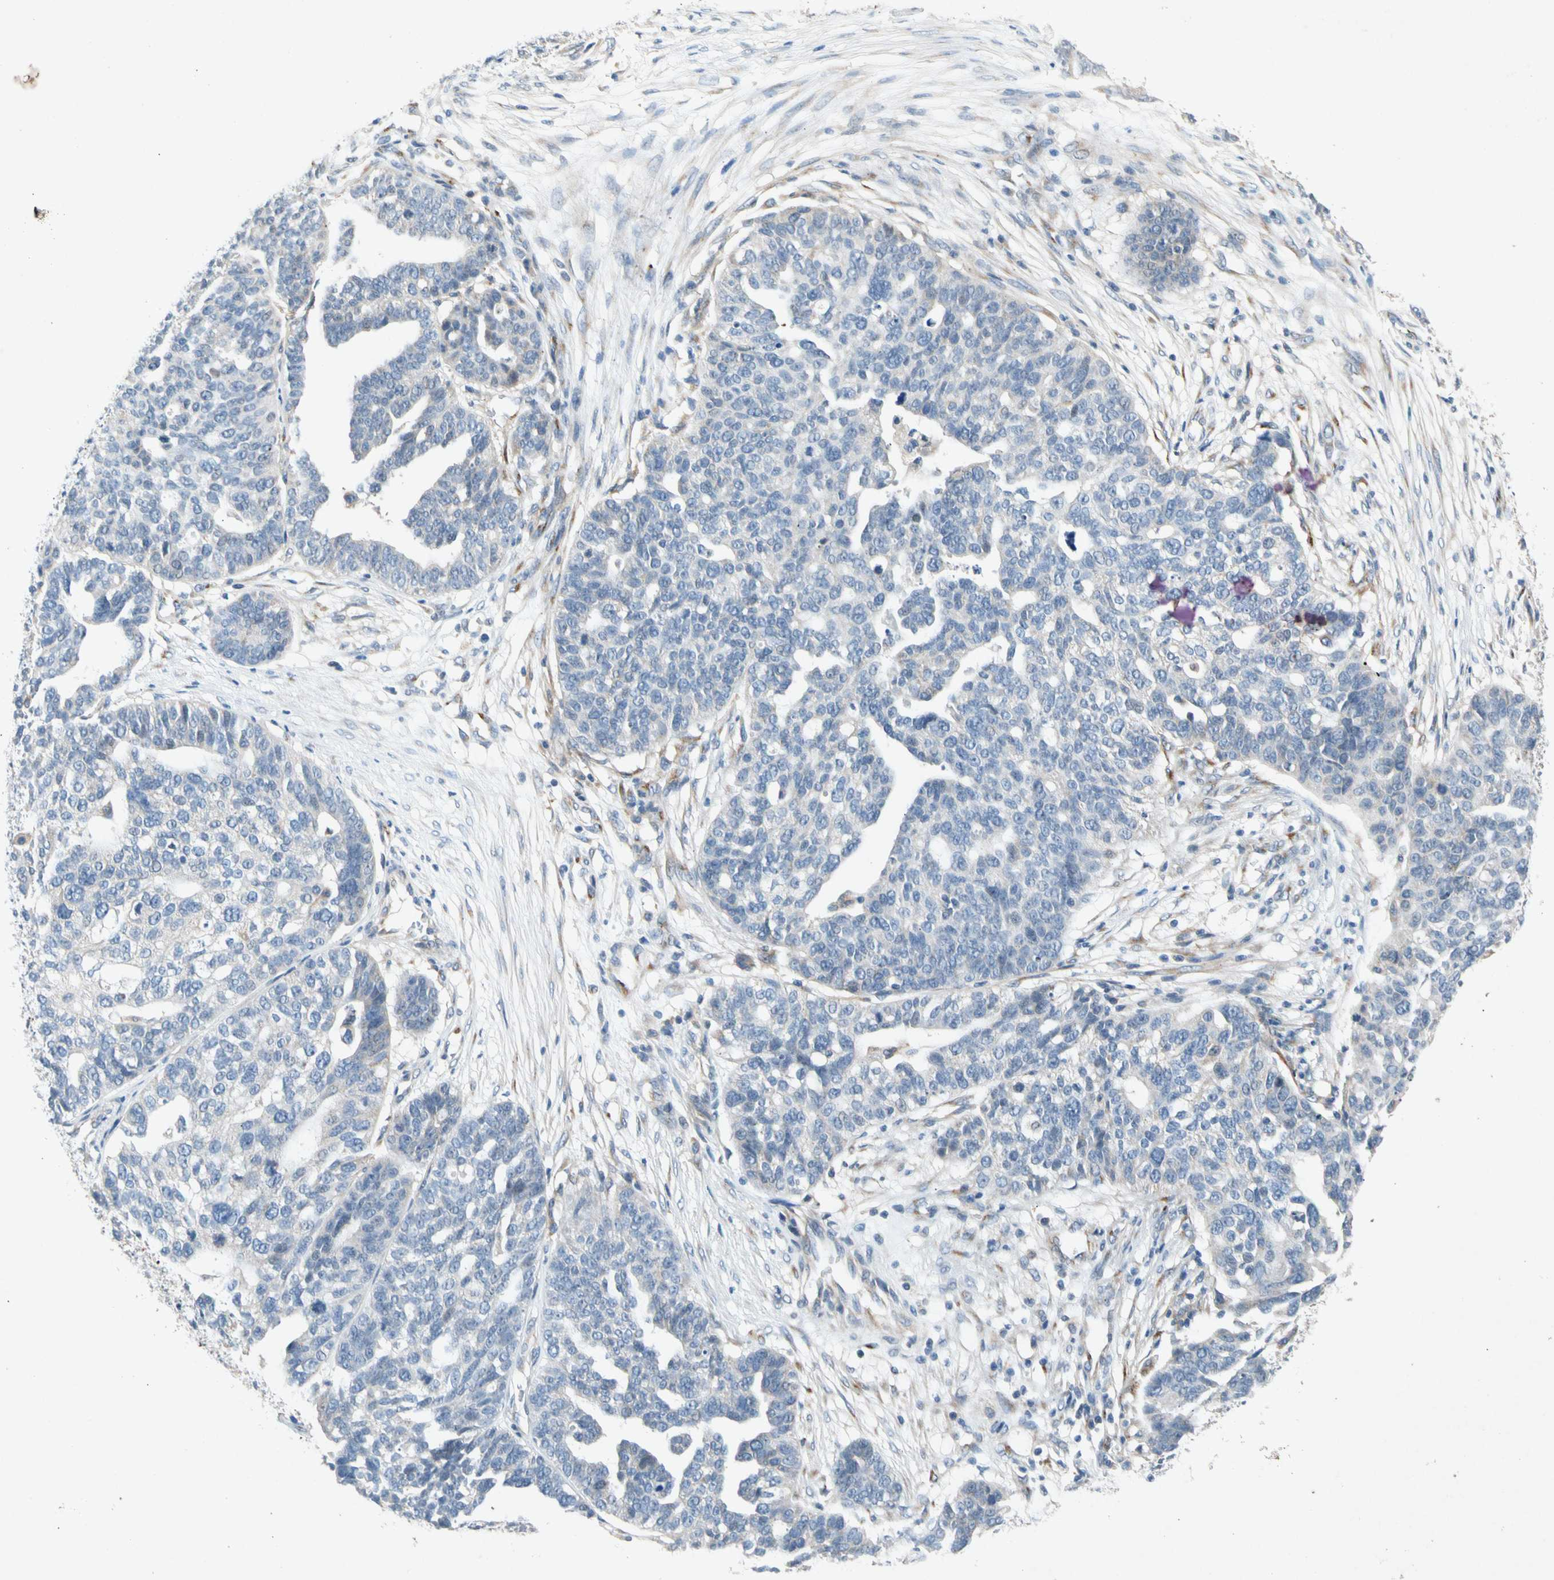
{"staining": {"intensity": "negative", "quantity": "none", "location": "none"}, "tissue": "ovarian cancer", "cell_type": "Tumor cells", "image_type": "cancer", "snomed": [{"axis": "morphology", "description": "Cystadenocarcinoma, serous, NOS"}, {"axis": "topography", "description": "Ovary"}], "caption": "Immunohistochemistry of serous cystadenocarcinoma (ovarian) demonstrates no expression in tumor cells.", "gene": "GASK1B", "patient": {"sex": "female", "age": 59}}